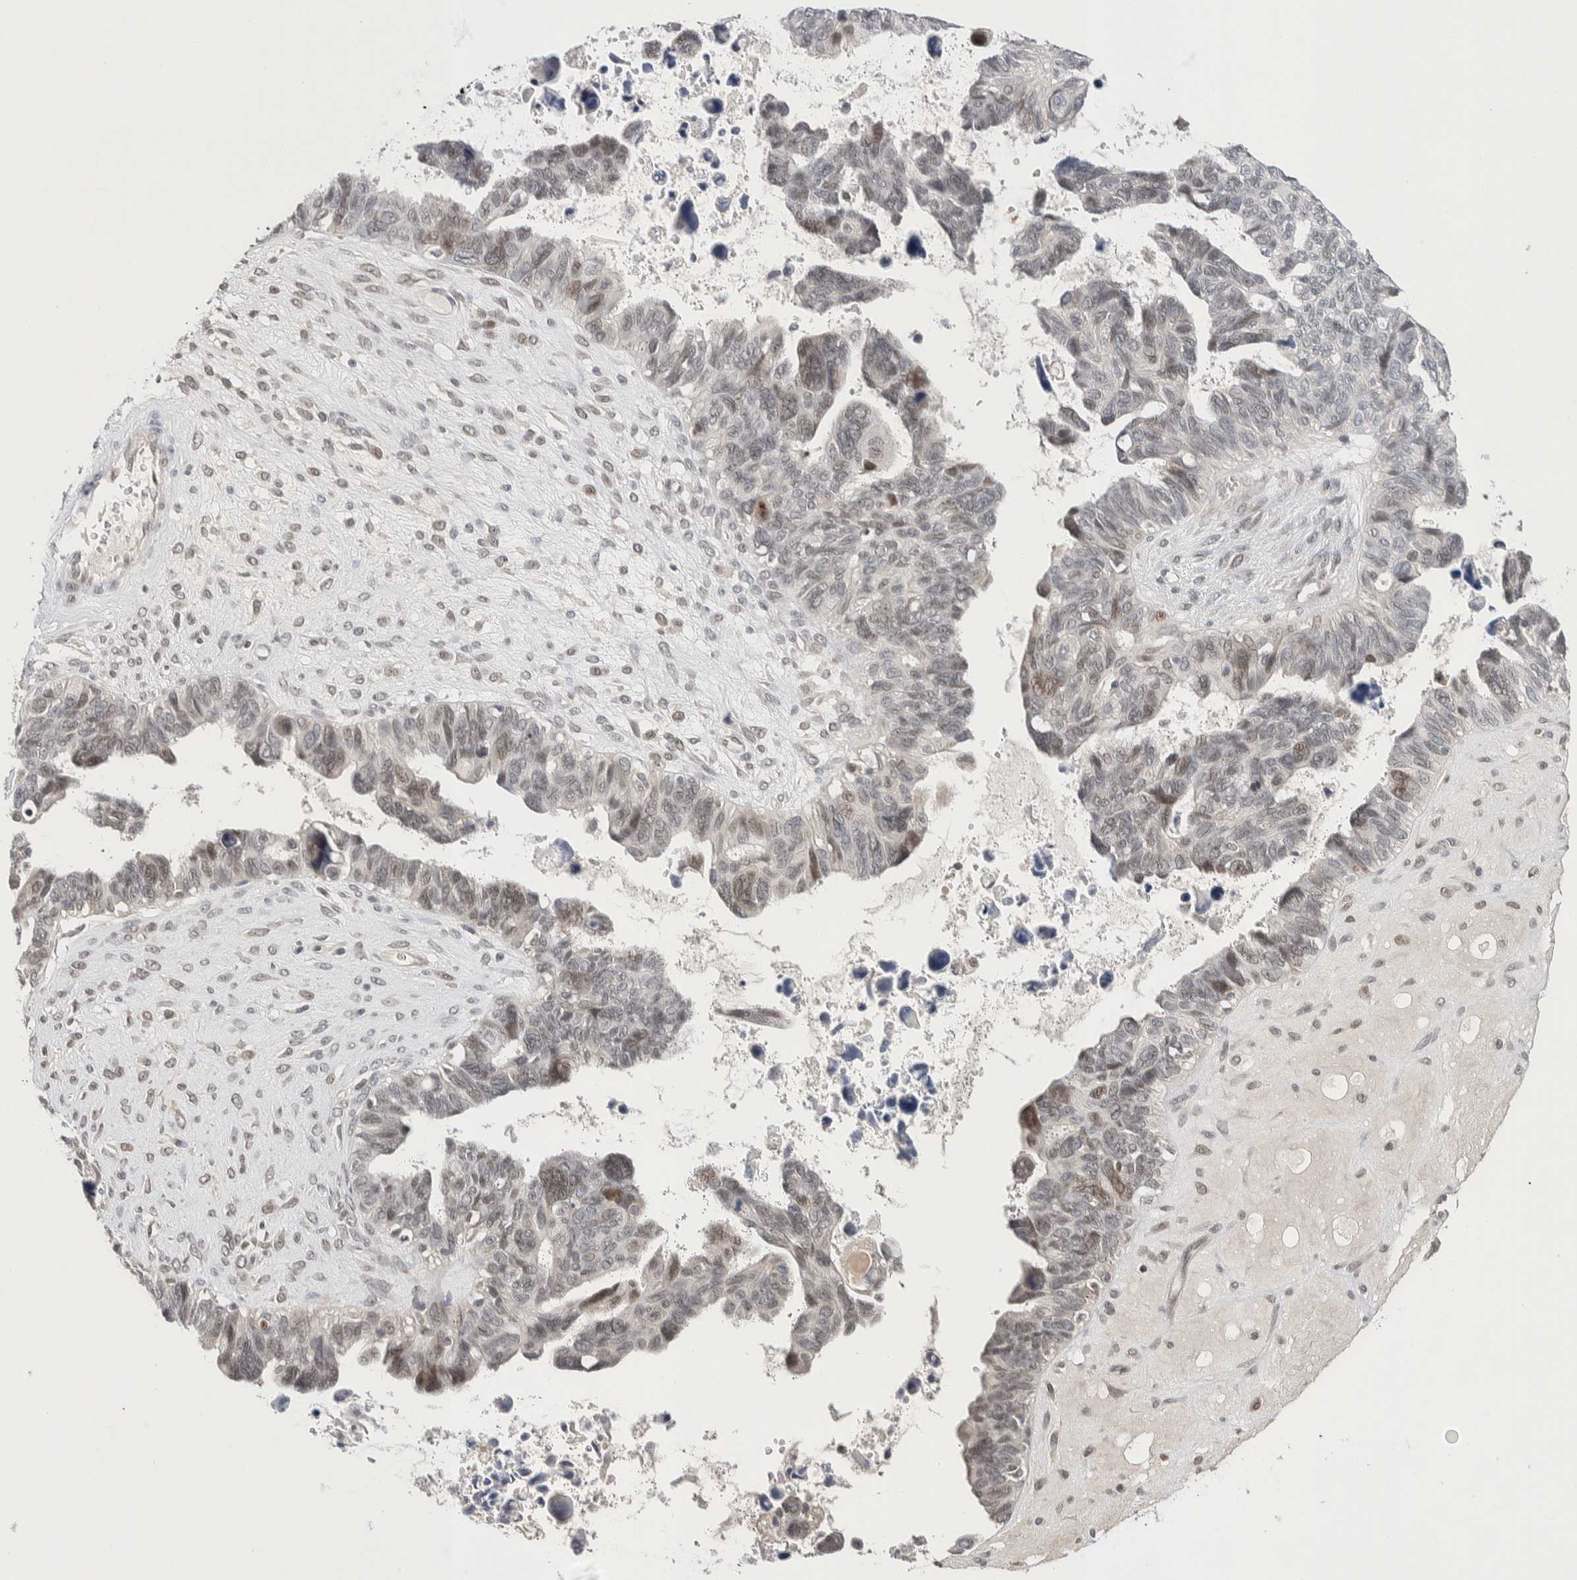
{"staining": {"intensity": "weak", "quantity": "25%-75%", "location": "cytoplasmic/membranous,nuclear"}, "tissue": "ovarian cancer", "cell_type": "Tumor cells", "image_type": "cancer", "snomed": [{"axis": "morphology", "description": "Cystadenocarcinoma, serous, NOS"}, {"axis": "topography", "description": "Ovary"}], "caption": "Immunohistochemical staining of human serous cystadenocarcinoma (ovarian) exhibits low levels of weak cytoplasmic/membranous and nuclear positivity in approximately 25%-75% of tumor cells.", "gene": "CRAT", "patient": {"sex": "female", "age": 79}}